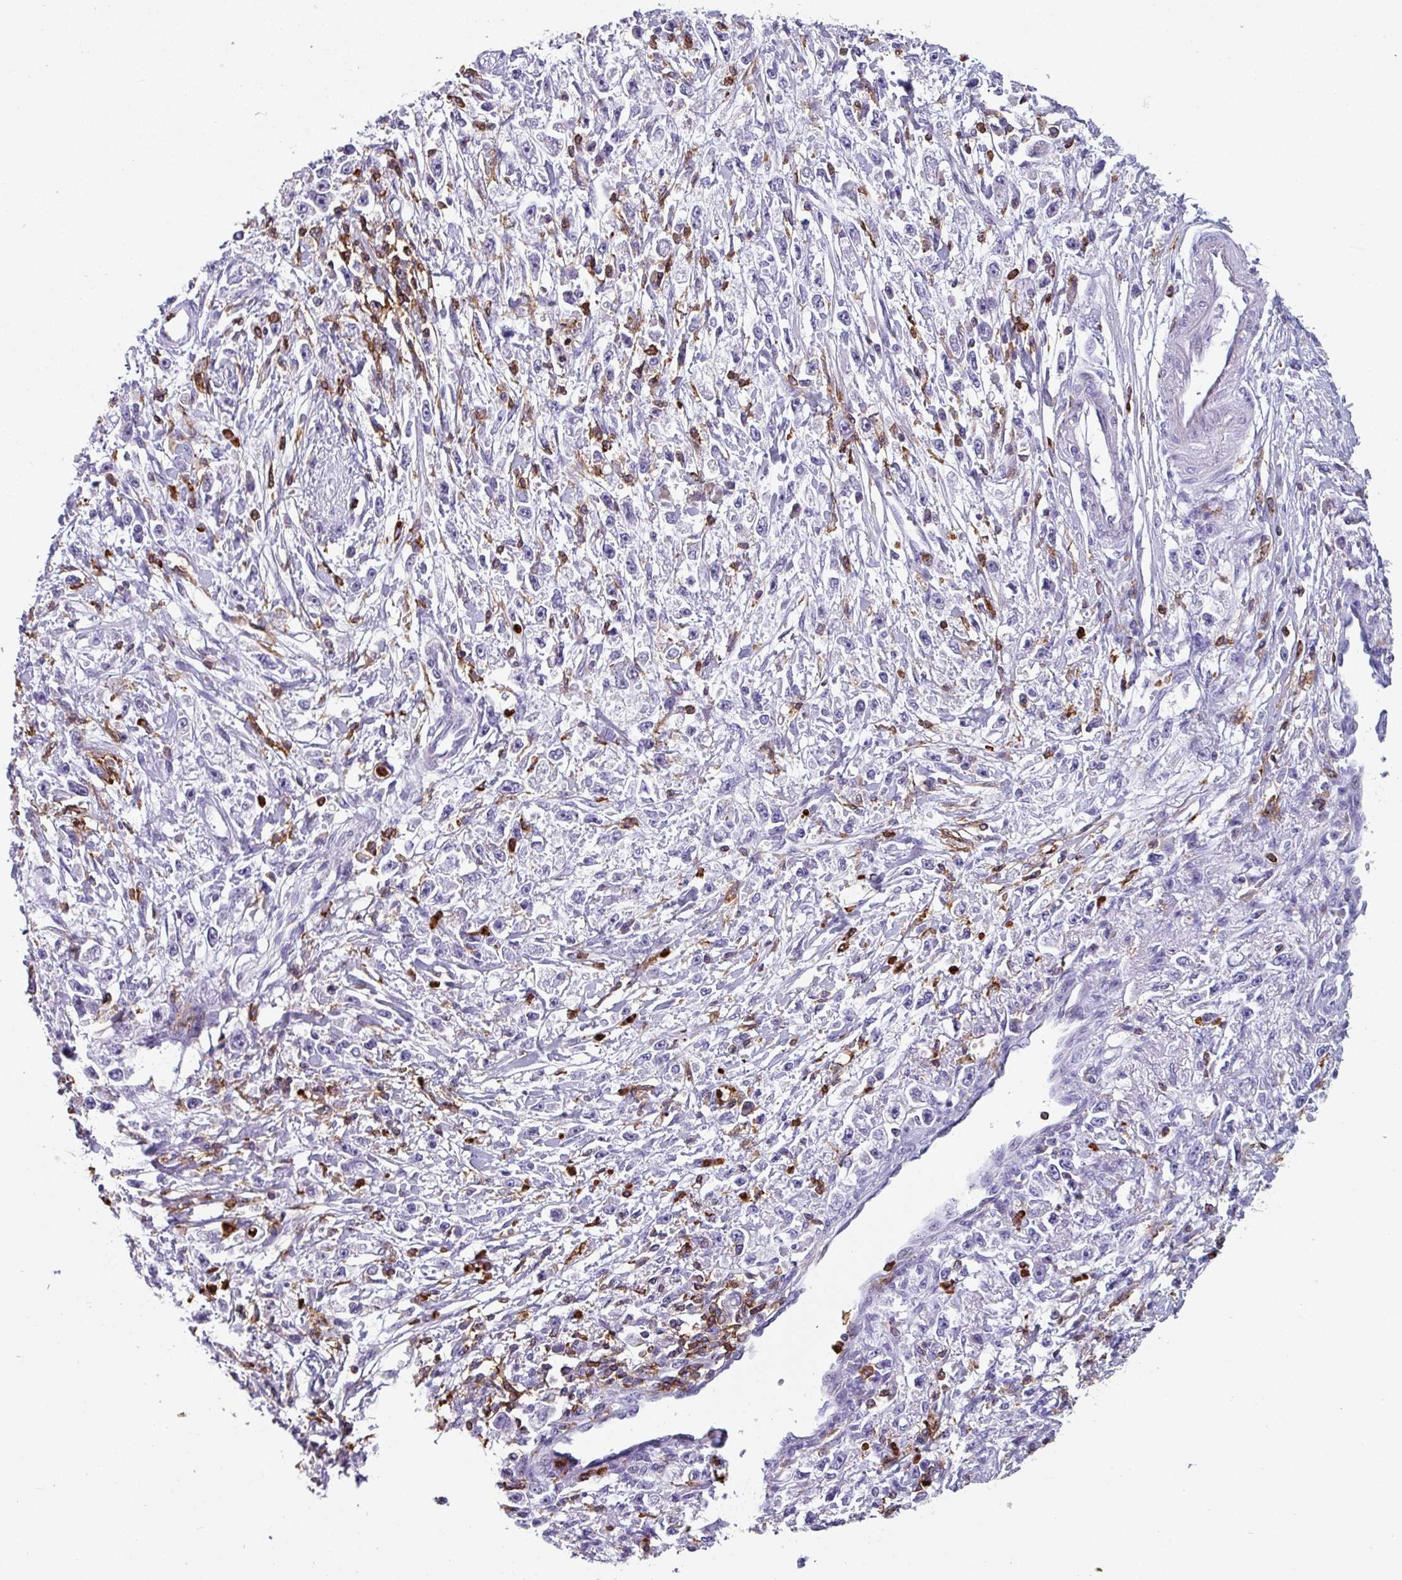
{"staining": {"intensity": "negative", "quantity": "none", "location": "none"}, "tissue": "stomach cancer", "cell_type": "Tumor cells", "image_type": "cancer", "snomed": [{"axis": "morphology", "description": "Adenocarcinoma, NOS"}, {"axis": "topography", "description": "Stomach"}], "caption": "Tumor cells are negative for brown protein staining in stomach cancer. (DAB immunohistochemistry (IHC), high magnification).", "gene": "EXOSC5", "patient": {"sex": "female", "age": 59}}